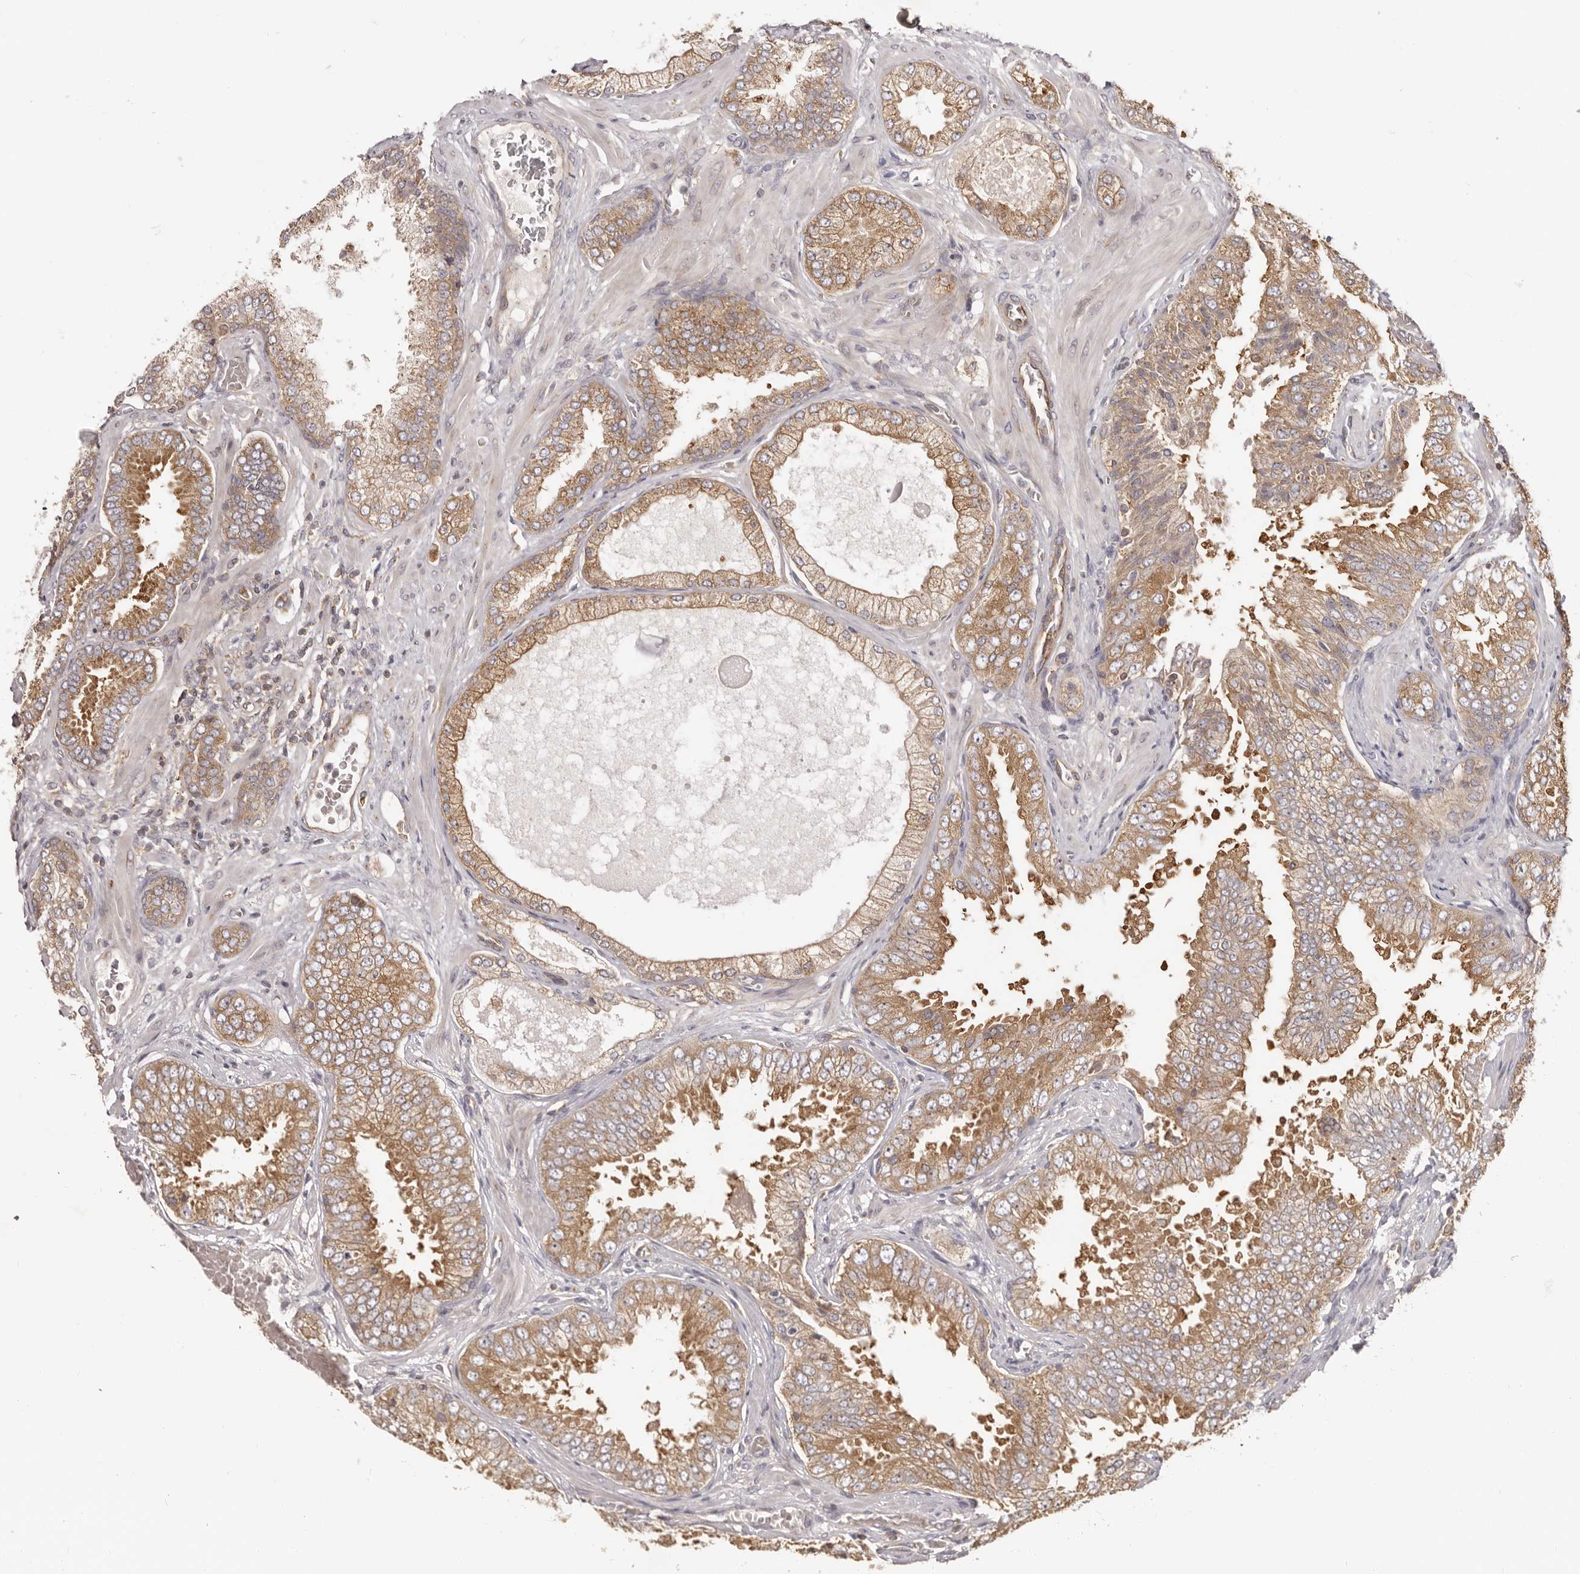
{"staining": {"intensity": "moderate", "quantity": ">75%", "location": "cytoplasmic/membranous"}, "tissue": "prostate cancer", "cell_type": "Tumor cells", "image_type": "cancer", "snomed": [{"axis": "morphology", "description": "Adenocarcinoma, High grade"}, {"axis": "topography", "description": "Prostate"}], "caption": "Immunohistochemical staining of human prostate high-grade adenocarcinoma demonstrates medium levels of moderate cytoplasmic/membranous protein staining in approximately >75% of tumor cells.", "gene": "EEF1E1", "patient": {"sex": "male", "age": 58}}